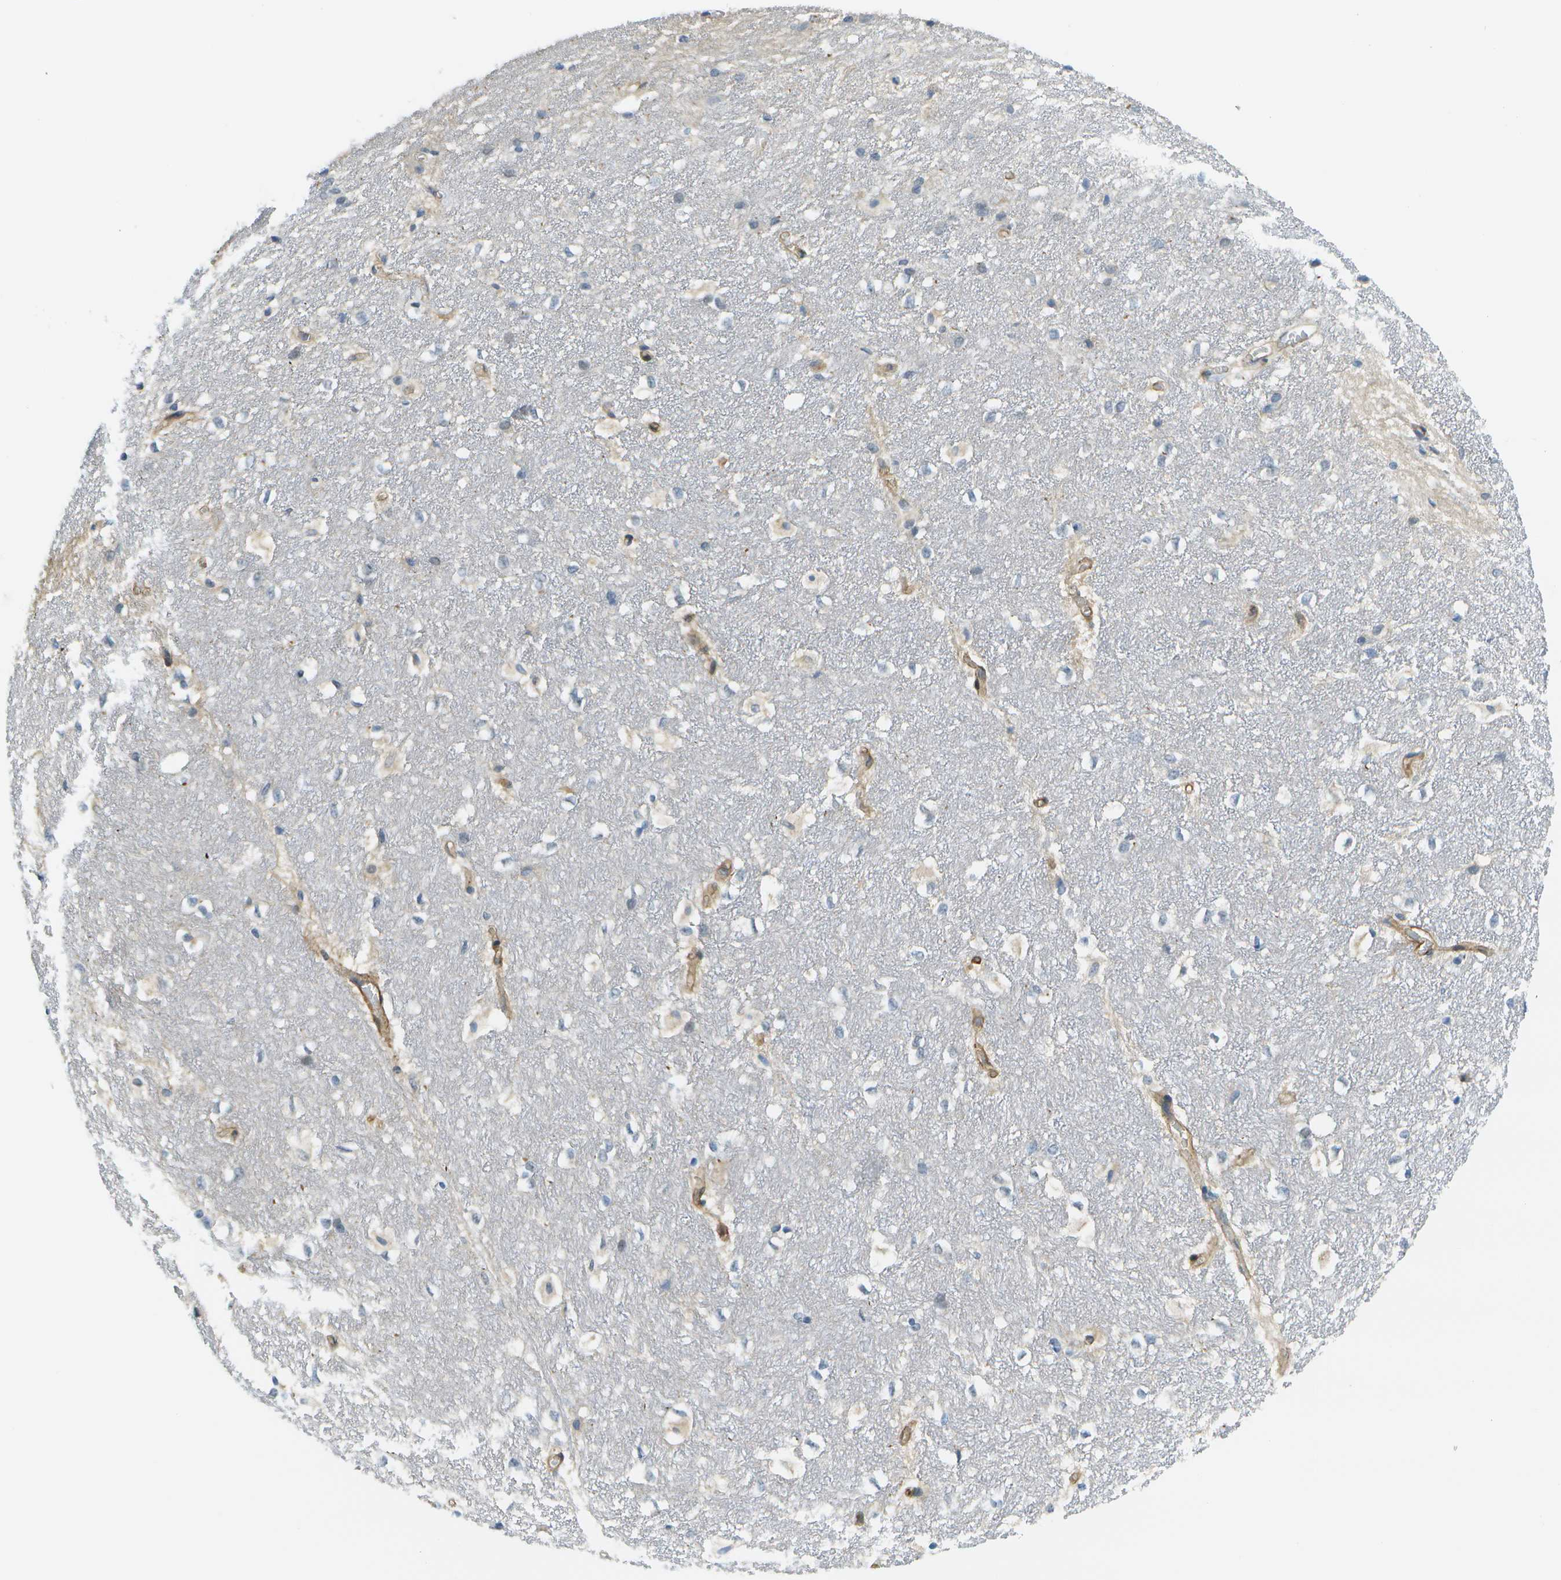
{"staining": {"intensity": "negative", "quantity": "none", "location": "none"}, "tissue": "hippocampus", "cell_type": "Glial cells", "image_type": "normal", "snomed": [{"axis": "morphology", "description": "Normal tissue, NOS"}, {"axis": "topography", "description": "Hippocampus"}], "caption": "IHC of unremarkable hippocampus shows no expression in glial cells. (DAB (3,3'-diaminobenzidine) immunohistochemistry visualized using brightfield microscopy, high magnification).", "gene": "KIAA0040", "patient": {"sex": "female", "age": 19}}